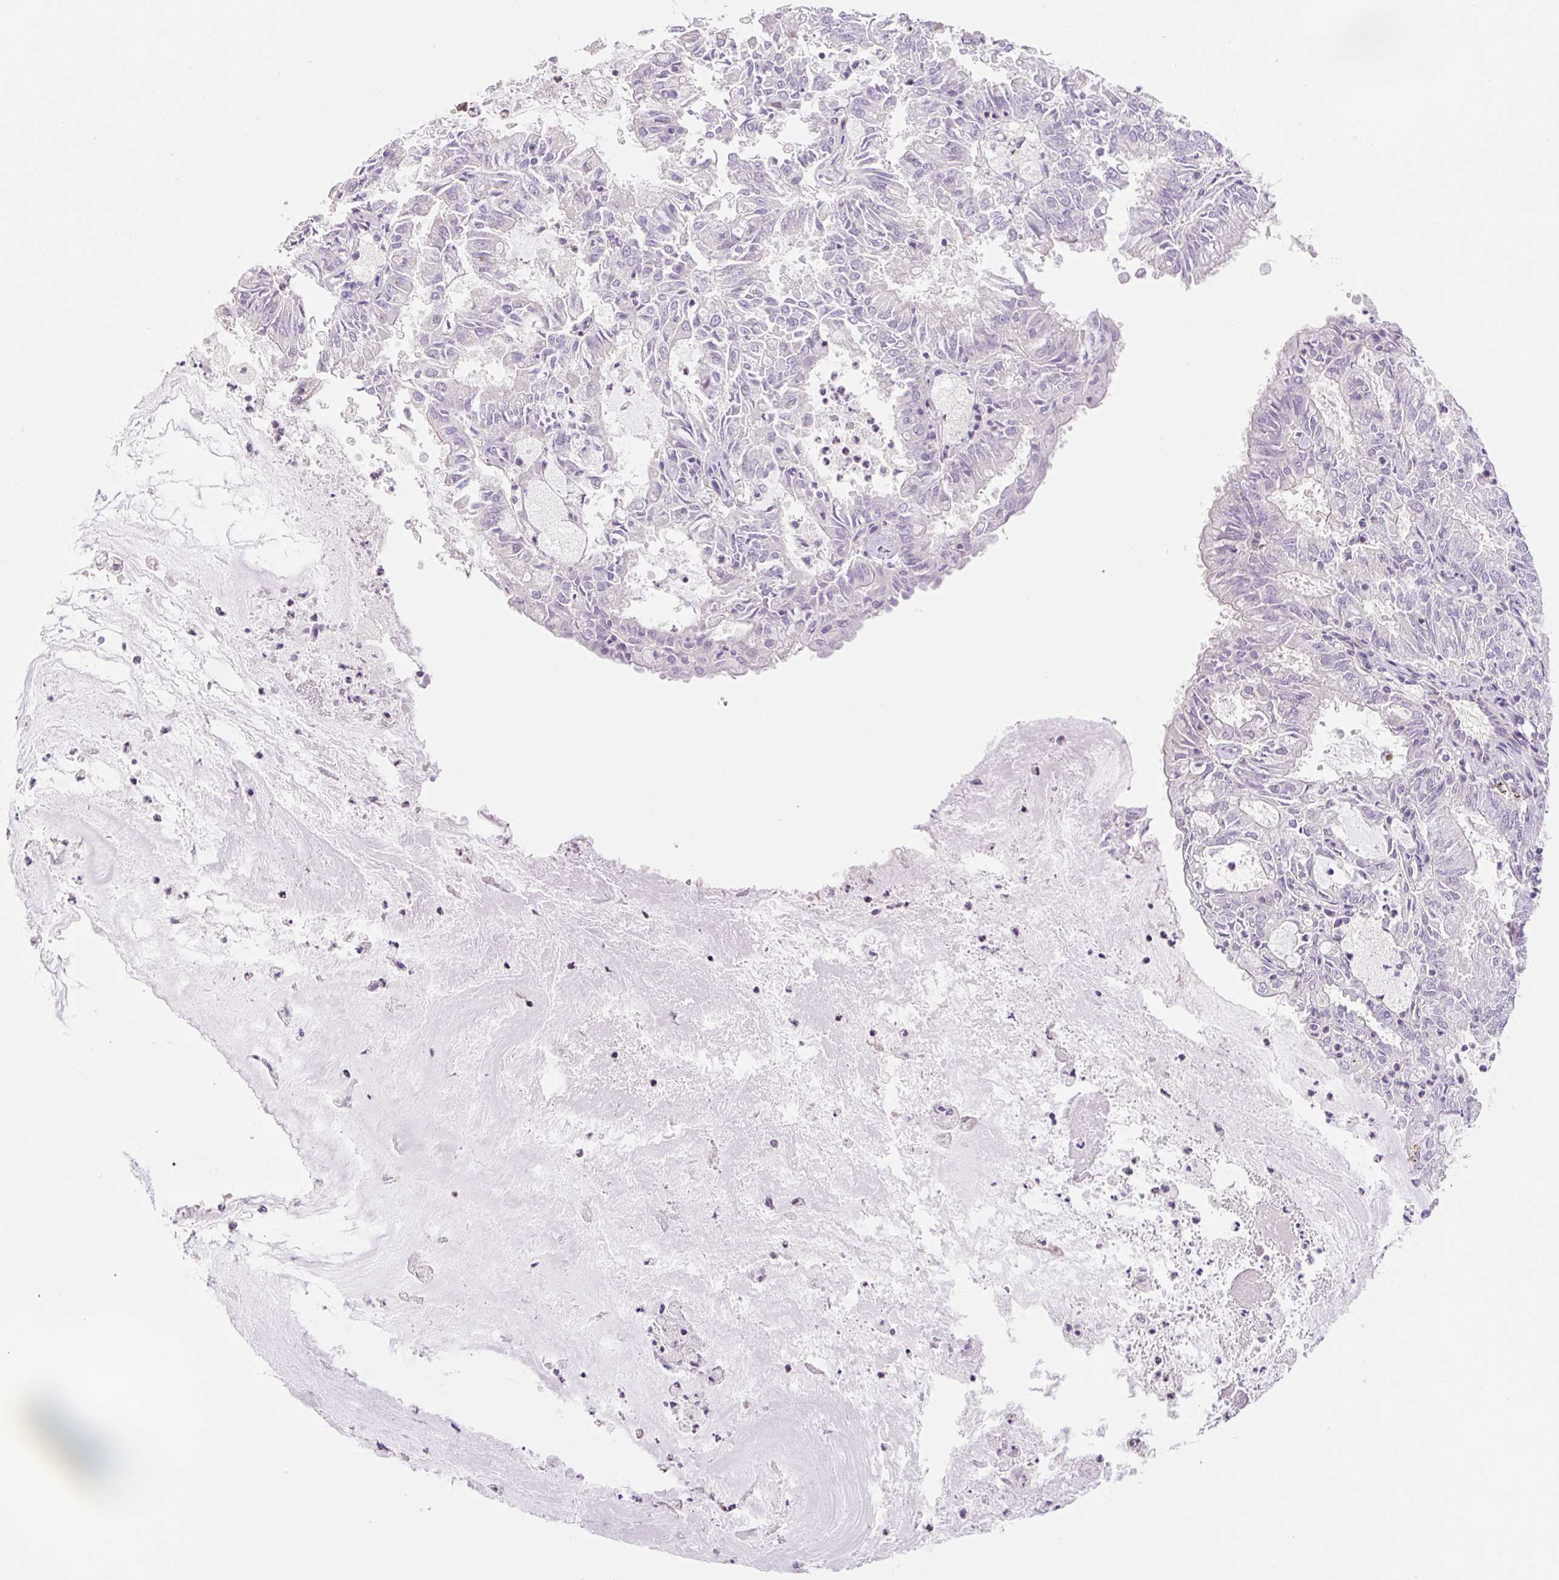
{"staining": {"intensity": "negative", "quantity": "none", "location": "none"}, "tissue": "endometrial cancer", "cell_type": "Tumor cells", "image_type": "cancer", "snomed": [{"axis": "morphology", "description": "Adenocarcinoma, NOS"}, {"axis": "topography", "description": "Endometrium"}], "caption": "This is an immunohistochemistry (IHC) photomicrograph of human endometrial adenocarcinoma. There is no positivity in tumor cells.", "gene": "ZNF552", "patient": {"sex": "female", "age": 57}}